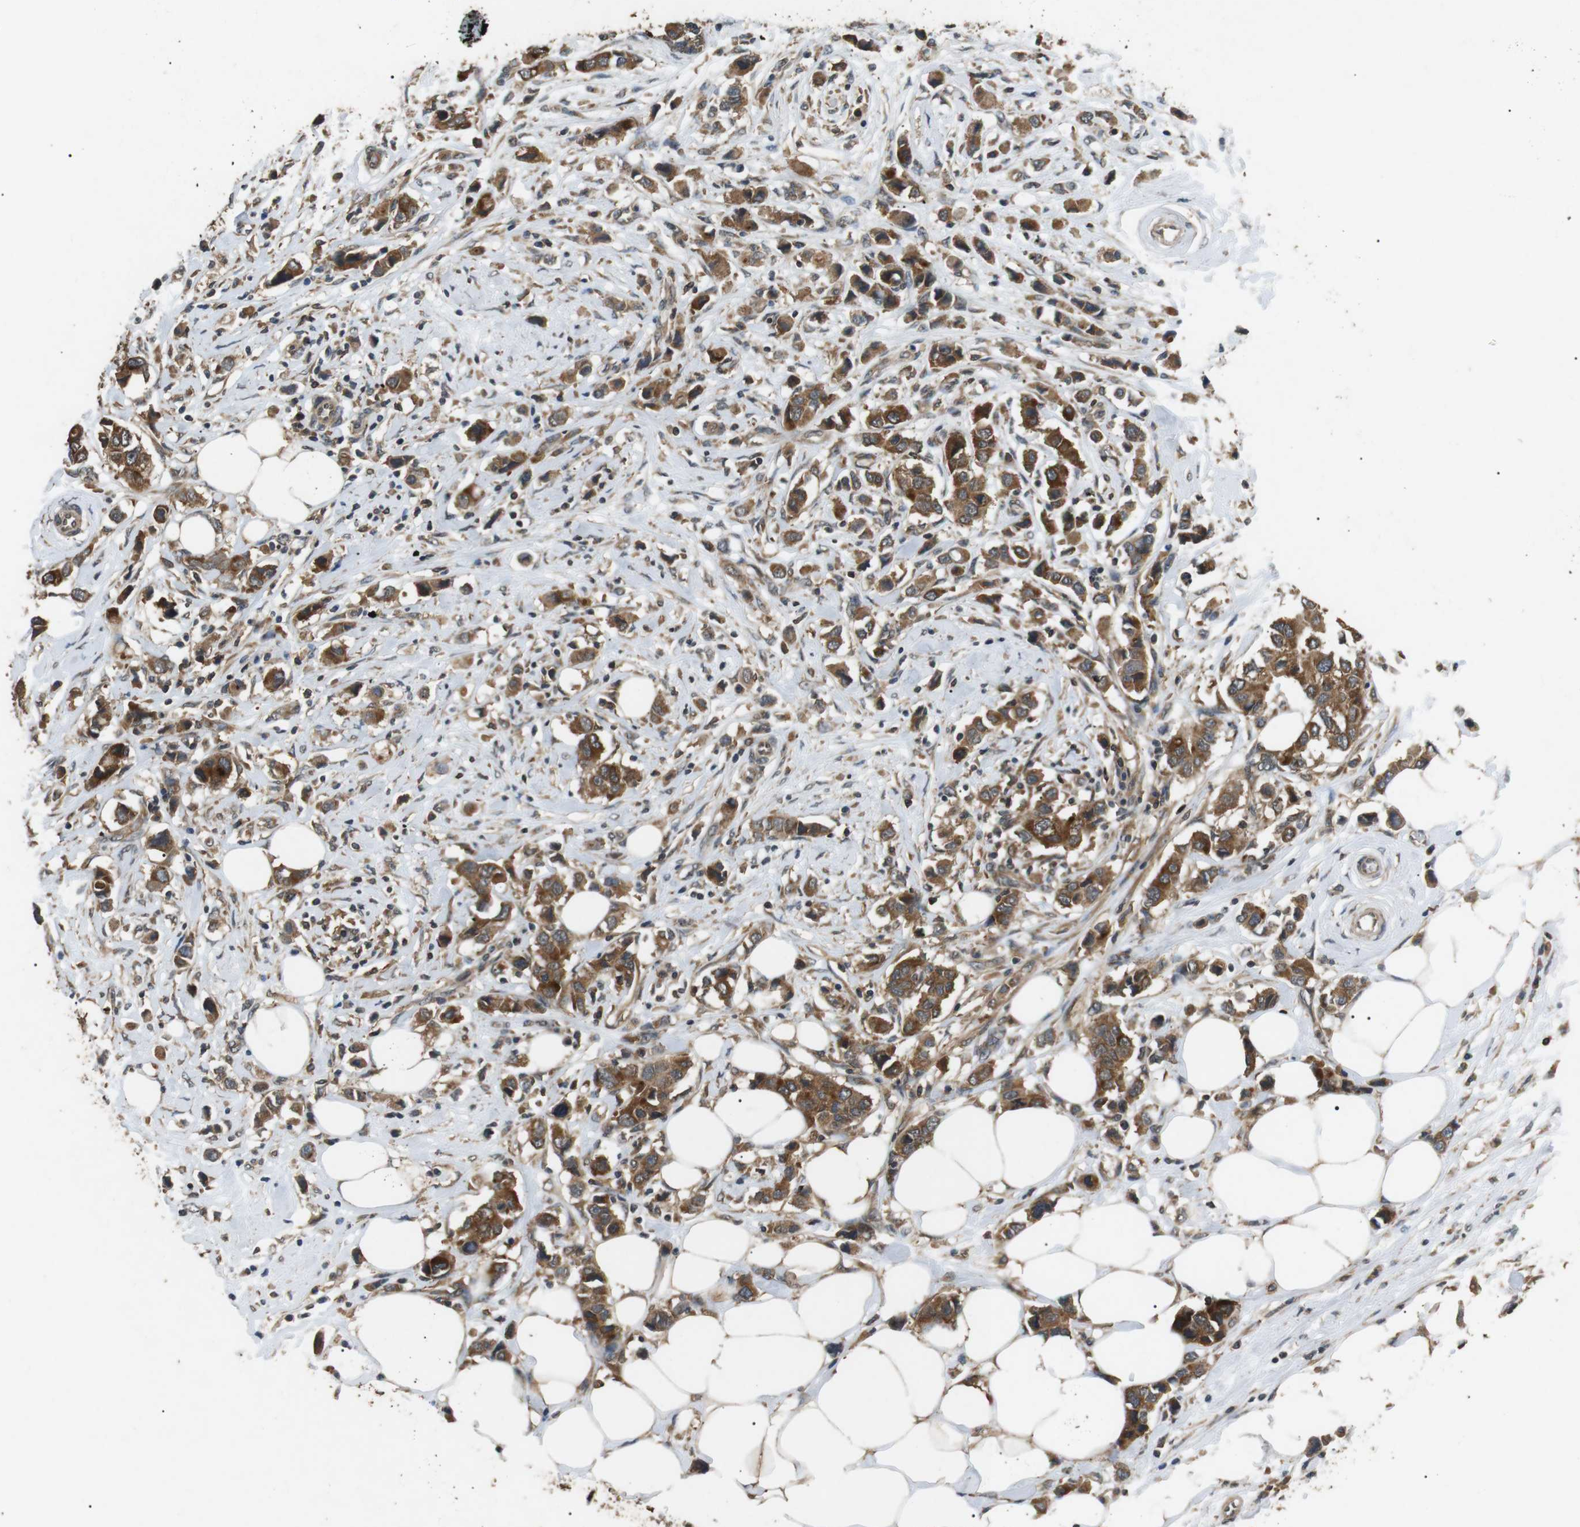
{"staining": {"intensity": "moderate", "quantity": ">75%", "location": "cytoplasmic/membranous"}, "tissue": "breast cancer", "cell_type": "Tumor cells", "image_type": "cancer", "snomed": [{"axis": "morphology", "description": "Normal tissue, NOS"}, {"axis": "morphology", "description": "Duct carcinoma"}, {"axis": "topography", "description": "Breast"}], "caption": "Tumor cells exhibit moderate cytoplasmic/membranous expression in about >75% of cells in intraductal carcinoma (breast).", "gene": "TBC1D15", "patient": {"sex": "female", "age": 50}}